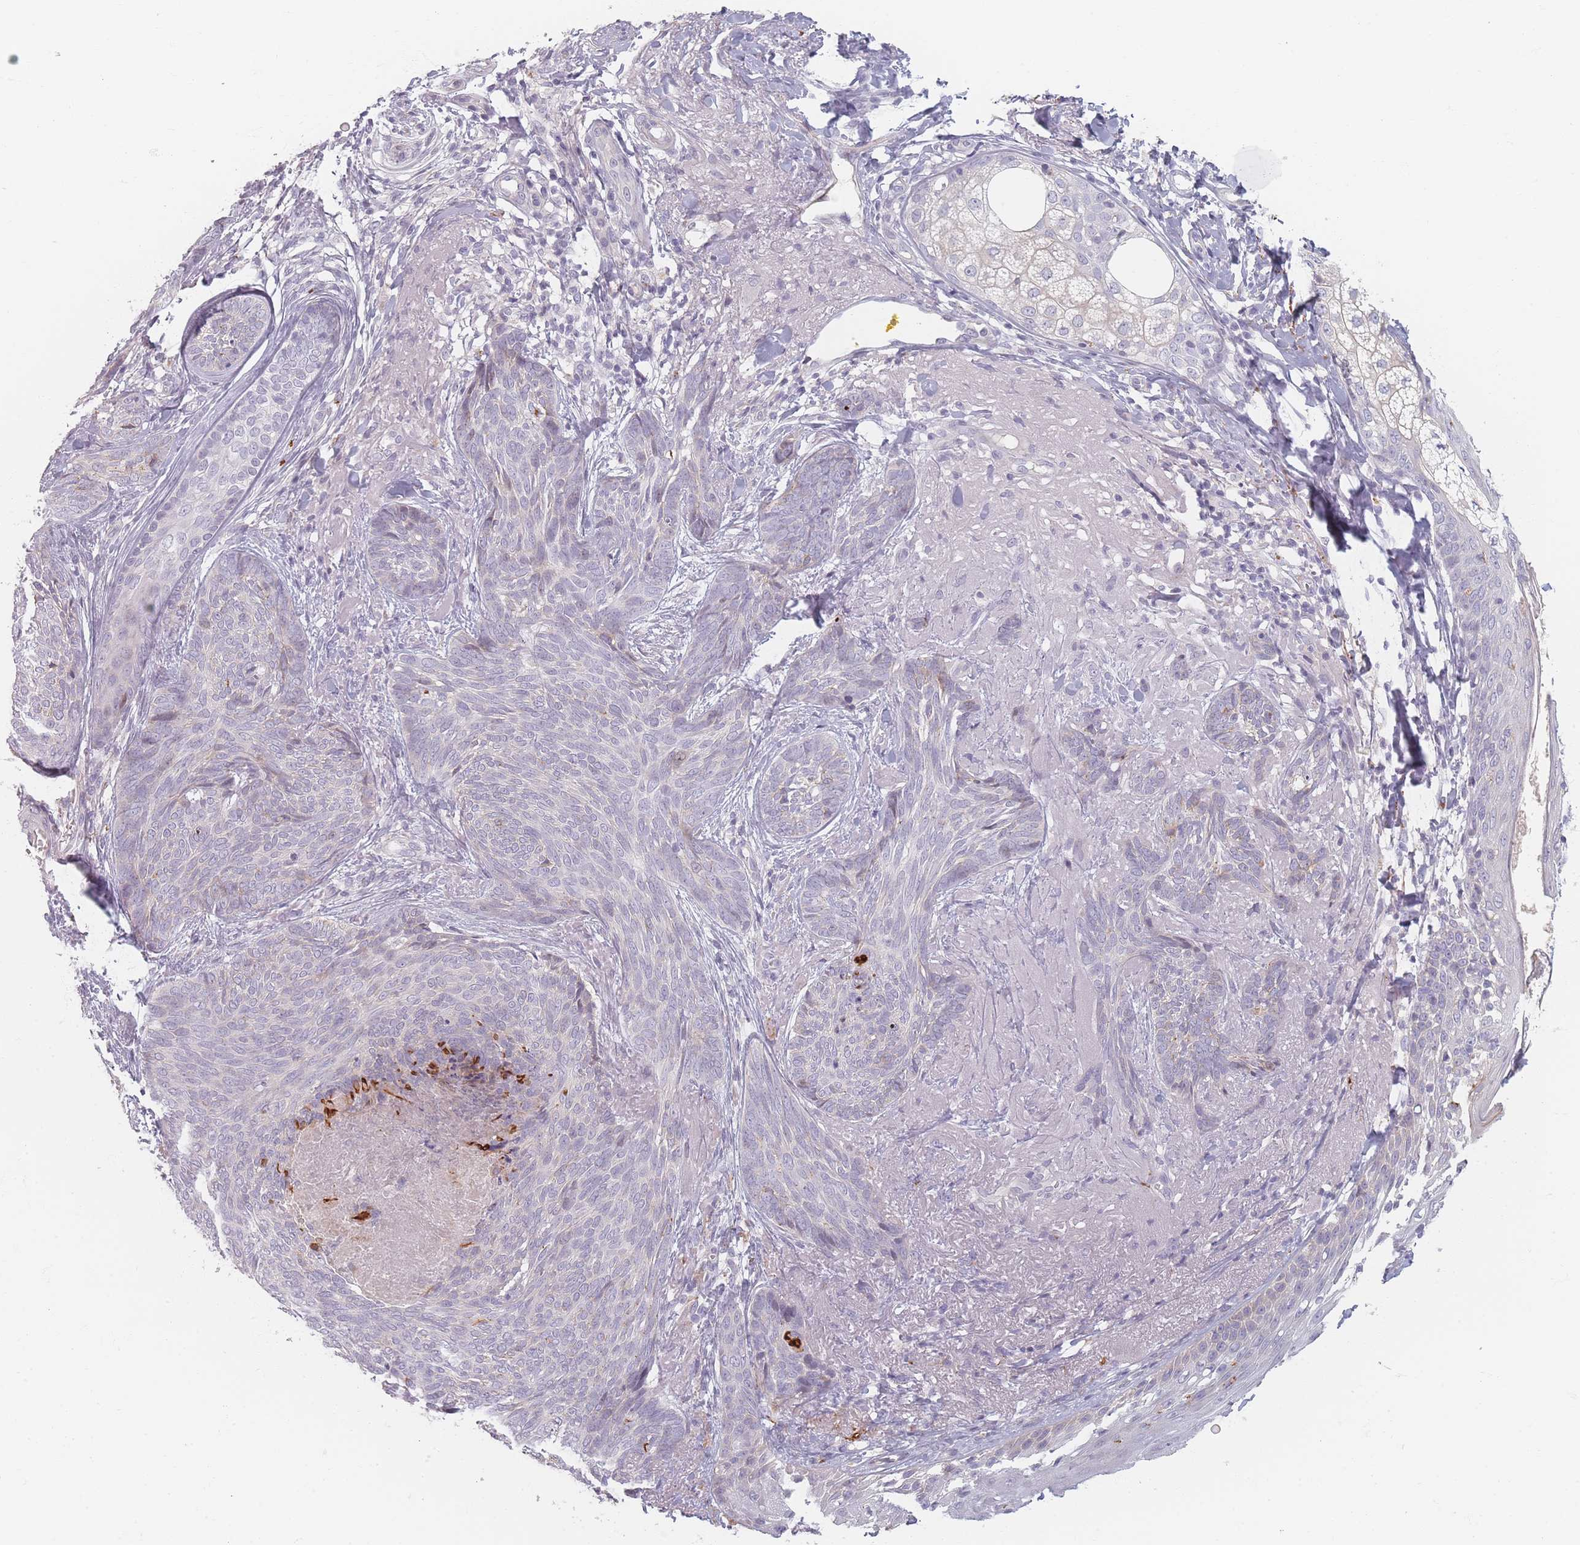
{"staining": {"intensity": "negative", "quantity": "none", "location": "none"}, "tissue": "skin cancer", "cell_type": "Tumor cells", "image_type": "cancer", "snomed": [{"axis": "morphology", "description": "Basal cell carcinoma"}, {"axis": "topography", "description": "Skin"}], "caption": "High power microscopy micrograph of an IHC photomicrograph of skin cancer (basal cell carcinoma), revealing no significant staining in tumor cells. The staining is performed using DAB (3,3'-diaminobenzidine) brown chromogen with nuclei counter-stained in using hematoxylin.", "gene": "TMOD1", "patient": {"sex": "female", "age": 86}}